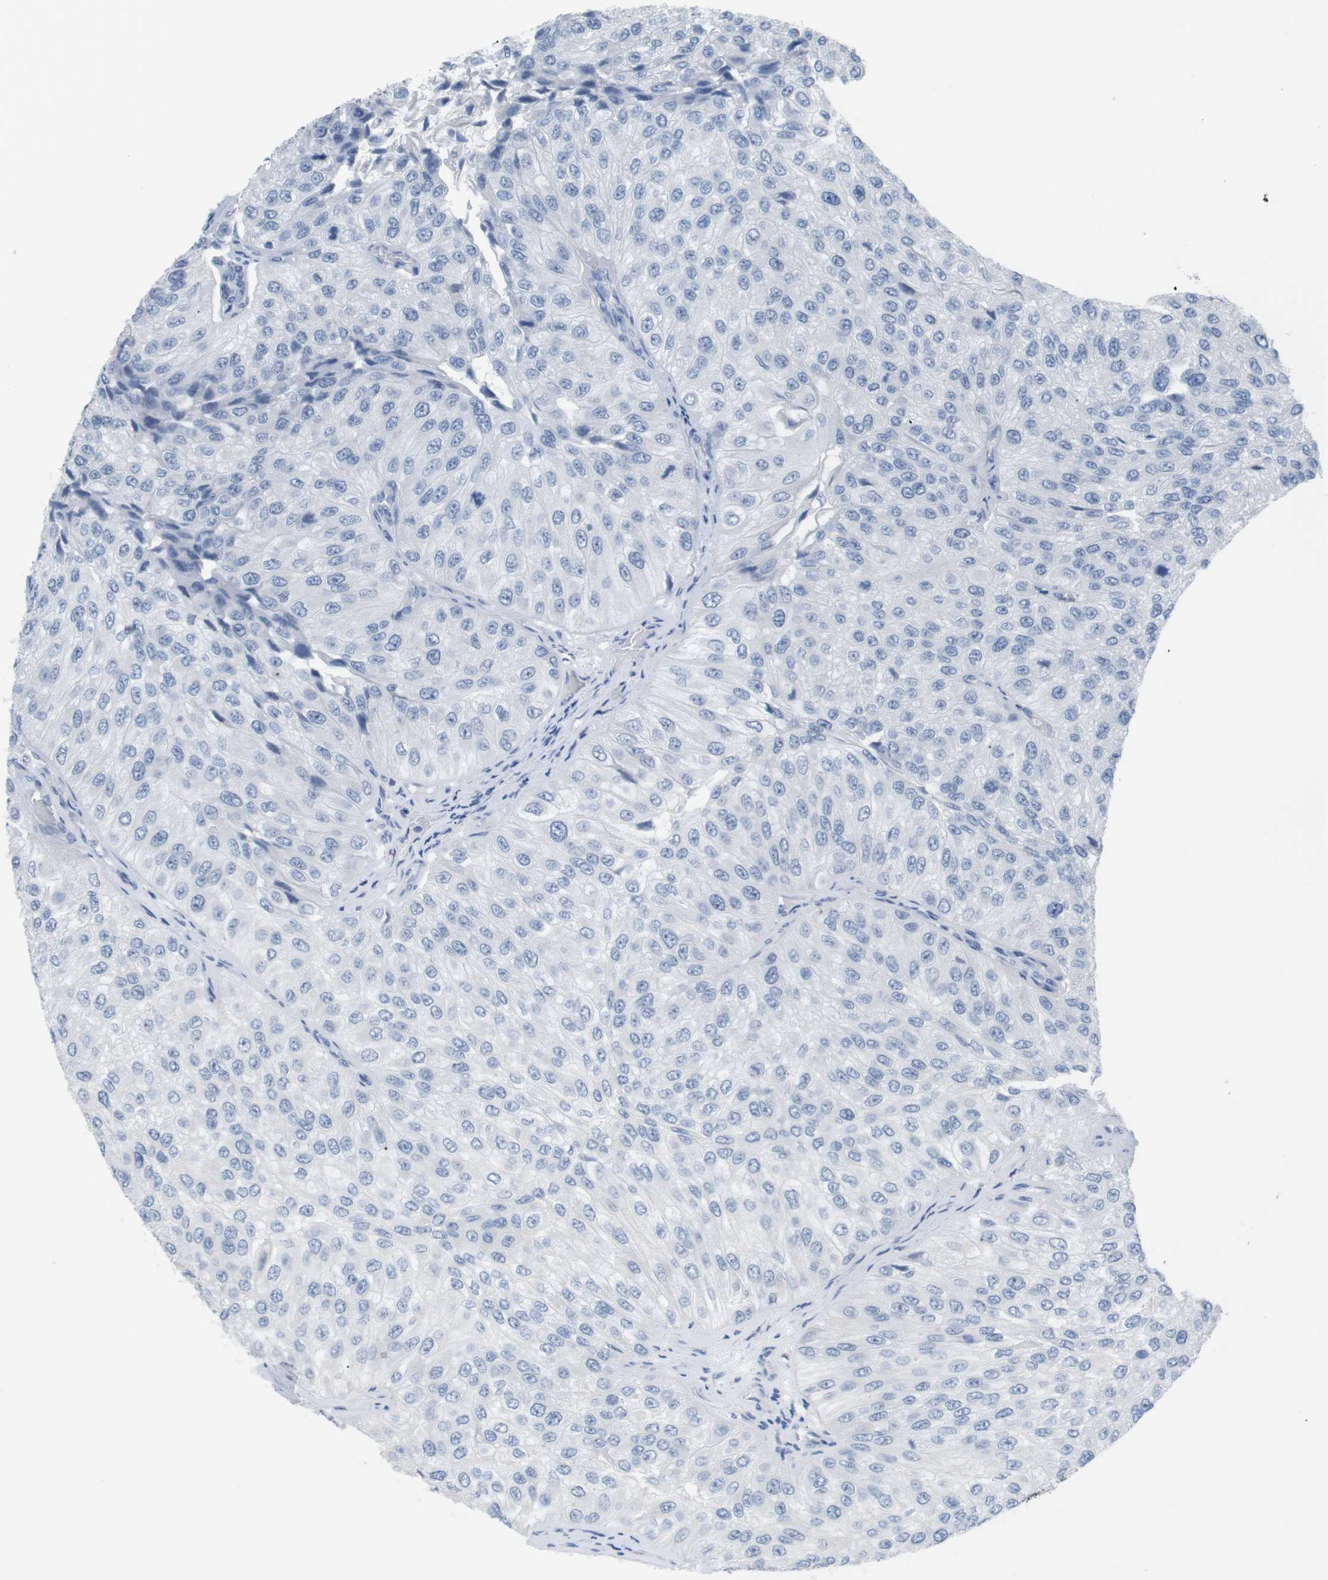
{"staining": {"intensity": "negative", "quantity": "none", "location": "none"}, "tissue": "urothelial cancer", "cell_type": "Tumor cells", "image_type": "cancer", "snomed": [{"axis": "morphology", "description": "Urothelial carcinoma, High grade"}, {"axis": "topography", "description": "Kidney"}, {"axis": "topography", "description": "Urinary bladder"}], "caption": "A high-resolution photomicrograph shows IHC staining of high-grade urothelial carcinoma, which demonstrates no significant positivity in tumor cells.", "gene": "HBG2", "patient": {"sex": "male", "age": 77}}